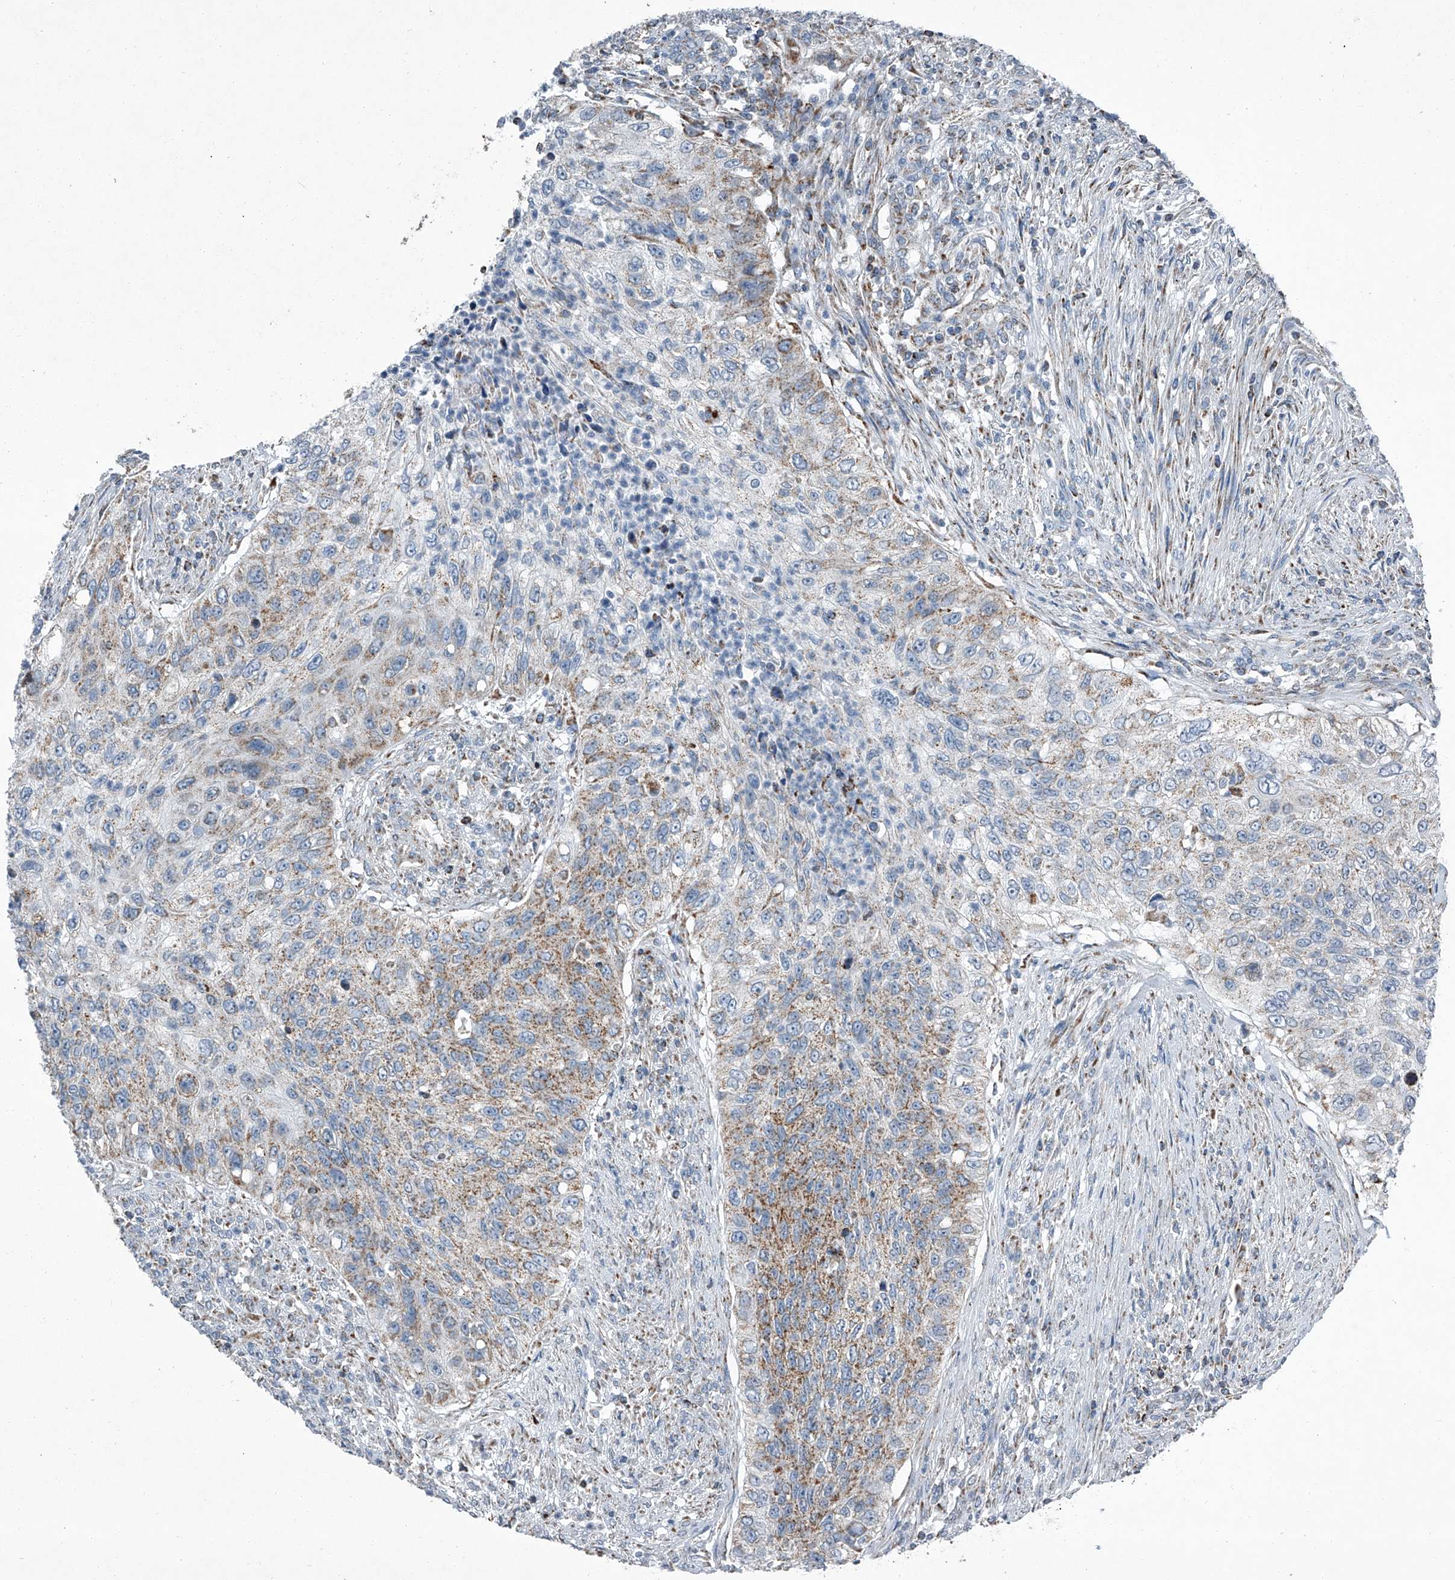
{"staining": {"intensity": "weak", "quantity": "25%-75%", "location": "cytoplasmic/membranous"}, "tissue": "urothelial cancer", "cell_type": "Tumor cells", "image_type": "cancer", "snomed": [{"axis": "morphology", "description": "Urothelial carcinoma, High grade"}, {"axis": "topography", "description": "Urinary bladder"}], "caption": "Protein expression analysis of human urothelial cancer reveals weak cytoplasmic/membranous positivity in about 25%-75% of tumor cells. (Stains: DAB in brown, nuclei in blue, Microscopy: brightfield microscopy at high magnification).", "gene": "CHRNA7", "patient": {"sex": "female", "age": 60}}